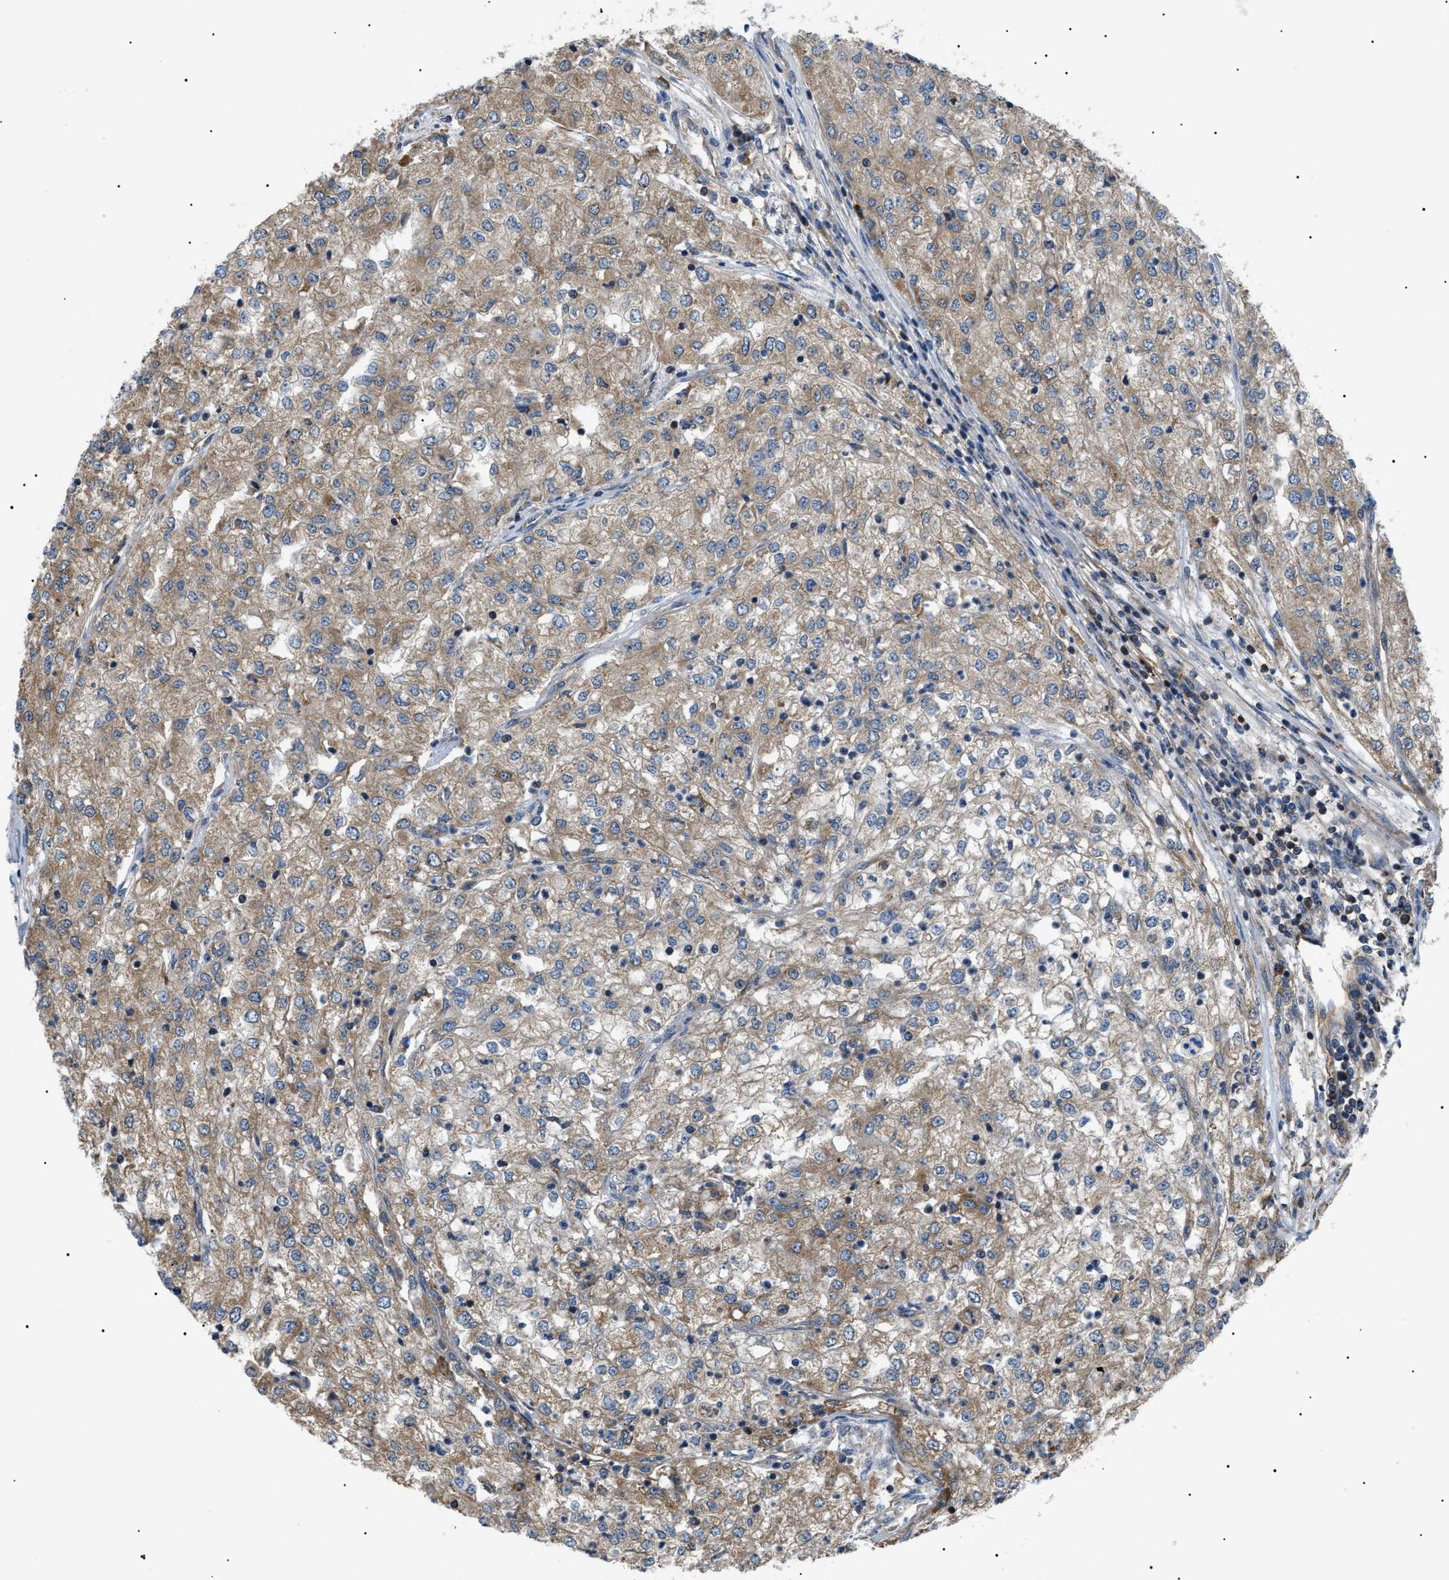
{"staining": {"intensity": "moderate", "quantity": "25%-75%", "location": "cytoplasmic/membranous"}, "tissue": "renal cancer", "cell_type": "Tumor cells", "image_type": "cancer", "snomed": [{"axis": "morphology", "description": "Adenocarcinoma, NOS"}, {"axis": "topography", "description": "Kidney"}], "caption": "IHC staining of renal adenocarcinoma, which demonstrates medium levels of moderate cytoplasmic/membranous staining in about 25%-75% of tumor cells indicating moderate cytoplasmic/membranous protein positivity. The staining was performed using DAB (3,3'-diaminobenzidine) (brown) for protein detection and nuclei were counterstained in hematoxylin (blue).", "gene": "SRPK1", "patient": {"sex": "female", "age": 54}}